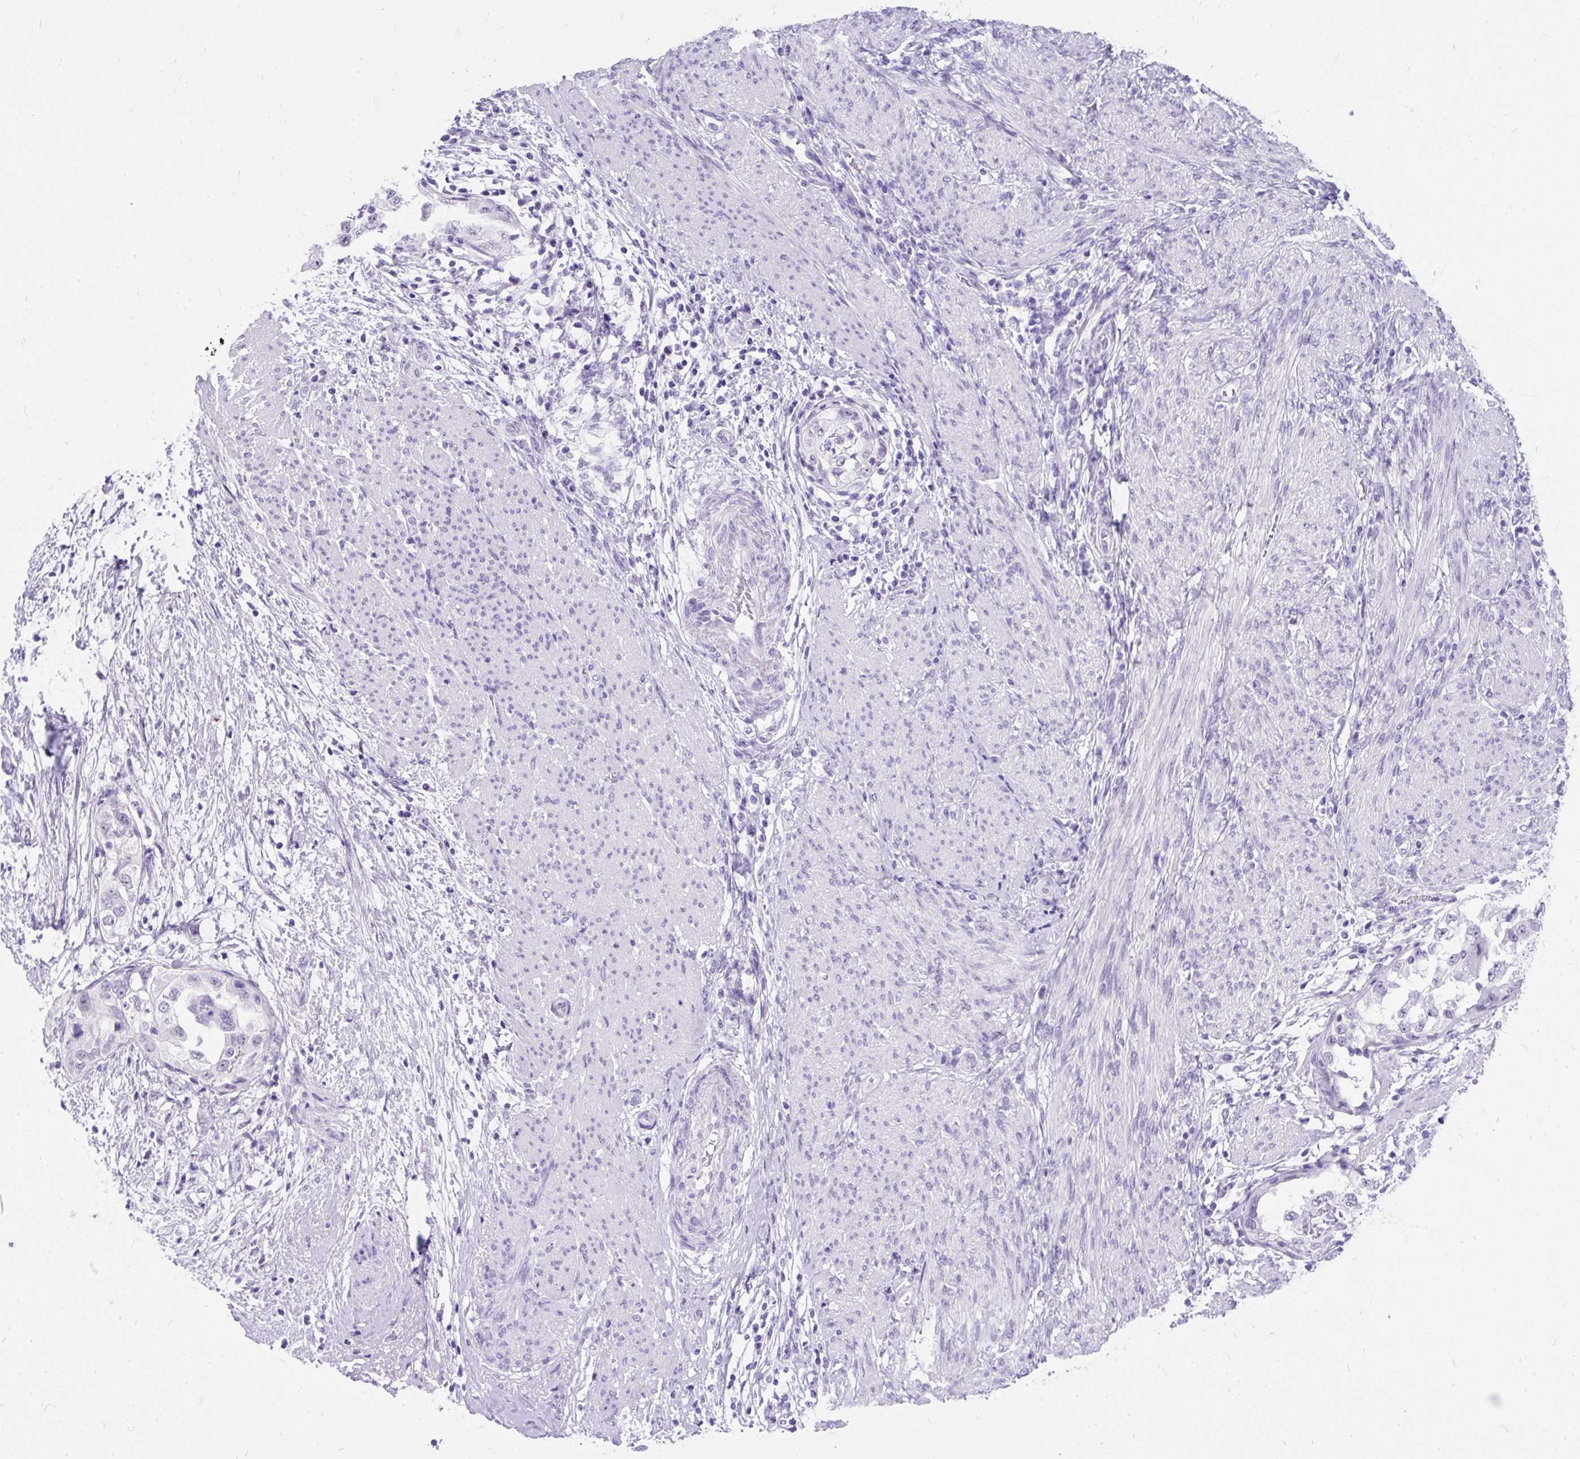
{"staining": {"intensity": "negative", "quantity": "none", "location": "none"}, "tissue": "endometrial cancer", "cell_type": "Tumor cells", "image_type": "cancer", "snomed": [{"axis": "morphology", "description": "Adenocarcinoma, NOS"}, {"axis": "topography", "description": "Endometrium"}], "caption": "Endometrial cancer was stained to show a protein in brown. There is no significant expression in tumor cells. The staining was performed using DAB (3,3'-diaminobenzidine) to visualize the protein expression in brown, while the nuclei were stained in blue with hematoxylin (Magnification: 20x).", "gene": "SCGB1A1", "patient": {"sex": "female", "age": 85}}